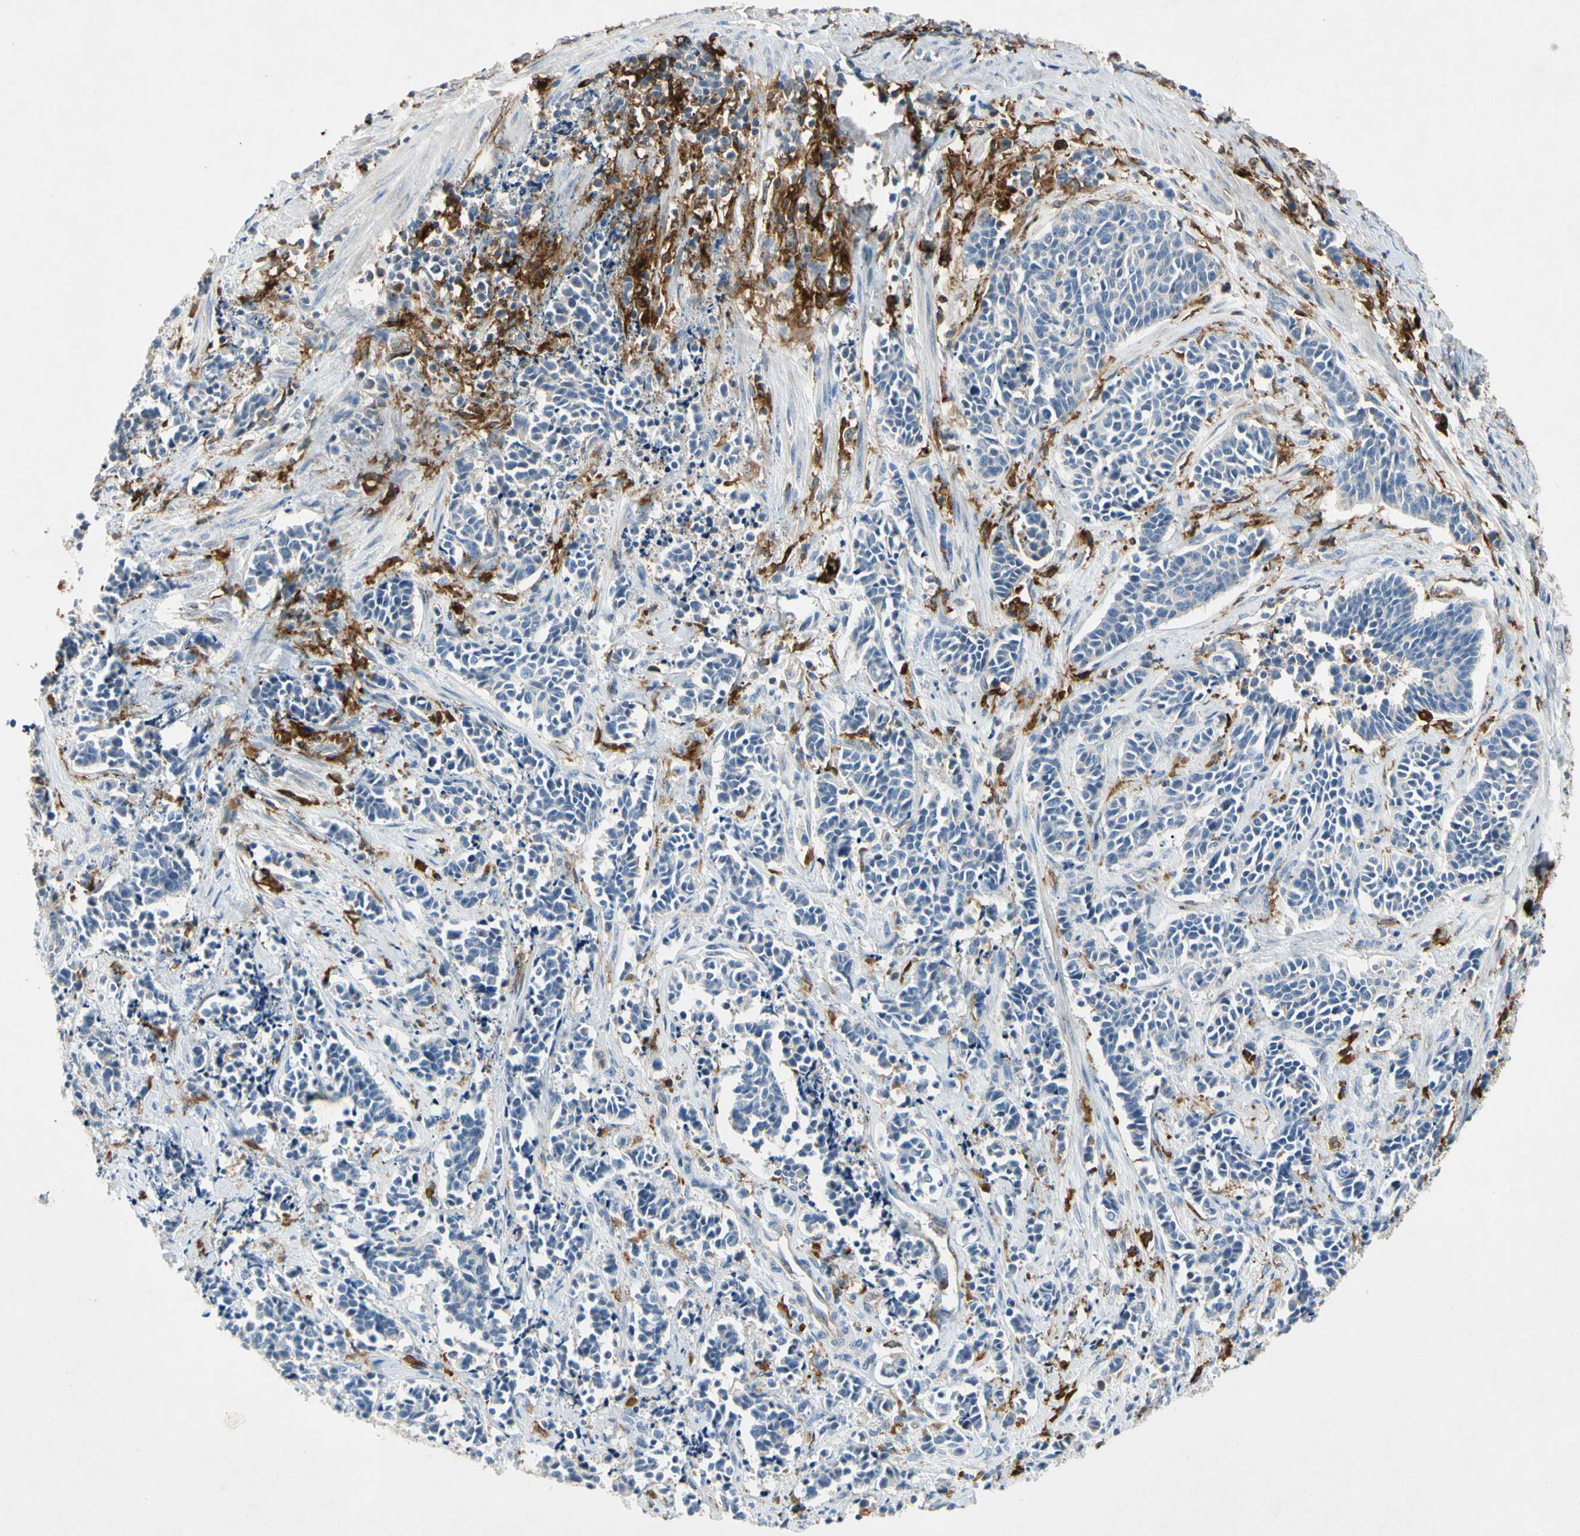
{"staining": {"intensity": "negative", "quantity": "none", "location": "none"}, "tissue": "cervical cancer", "cell_type": "Tumor cells", "image_type": "cancer", "snomed": [{"axis": "morphology", "description": "Squamous cell carcinoma, NOS"}, {"axis": "topography", "description": "Cervix"}], "caption": "The image demonstrates no significant positivity in tumor cells of squamous cell carcinoma (cervical).", "gene": "GAS6", "patient": {"sex": "female", "age": 35}}